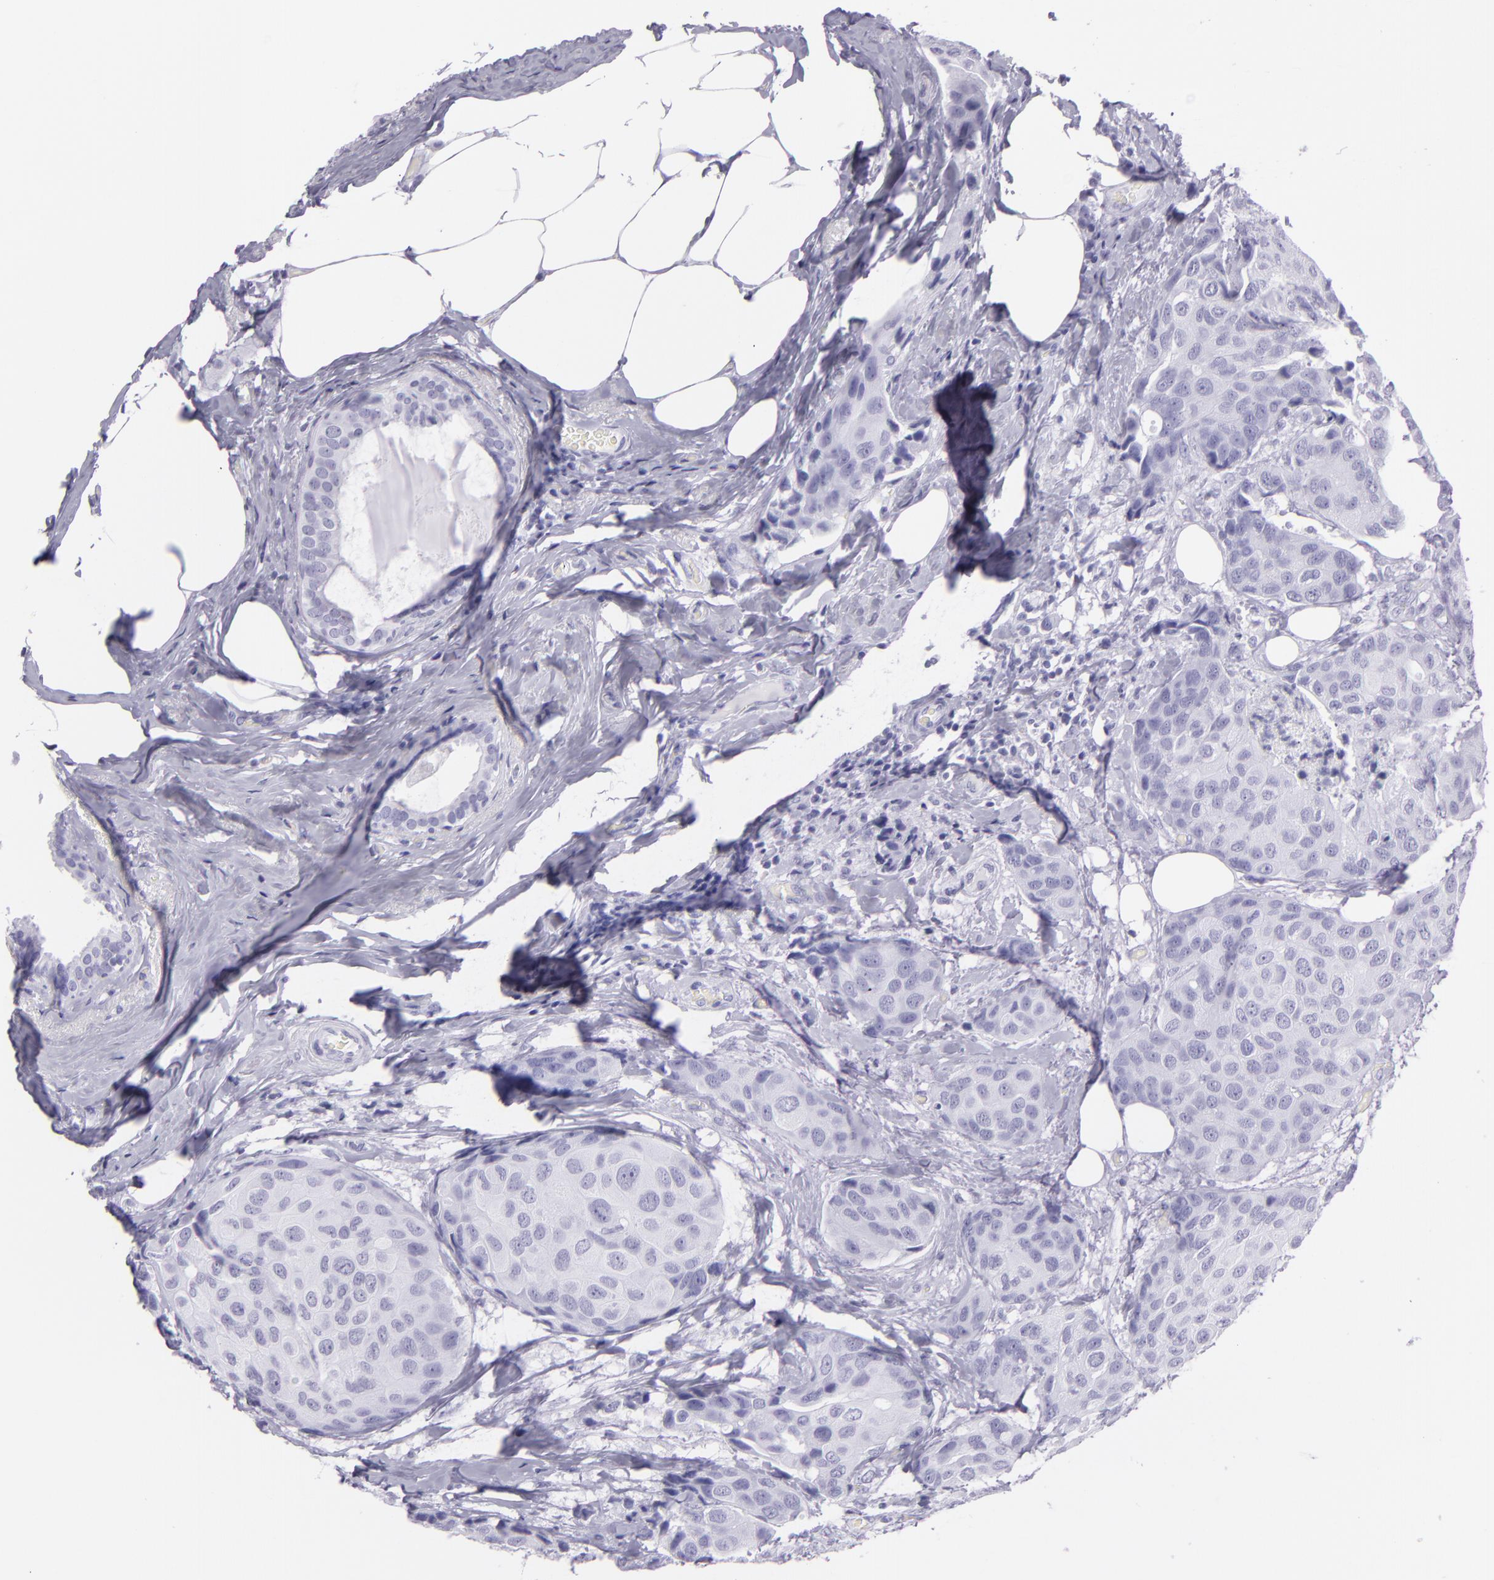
{"staining": {"intensity": "negative", "quantity": "none", "location": "none"}, "tissue": "breast cancer", "cell_type": "Tumor cells", "image_type": "cancer", "snomed": [{"axis": "morphology", "description": "Duct carcinoma"}, {"axis": "topography", "description": "Breast"}], "caption": "The IHC image has no significant positivity in tumor cells of breast cancer (intraductal carcinoma) tissue.", "gene": "MUC6", "patient": {"sex": "female", "age": 68}}